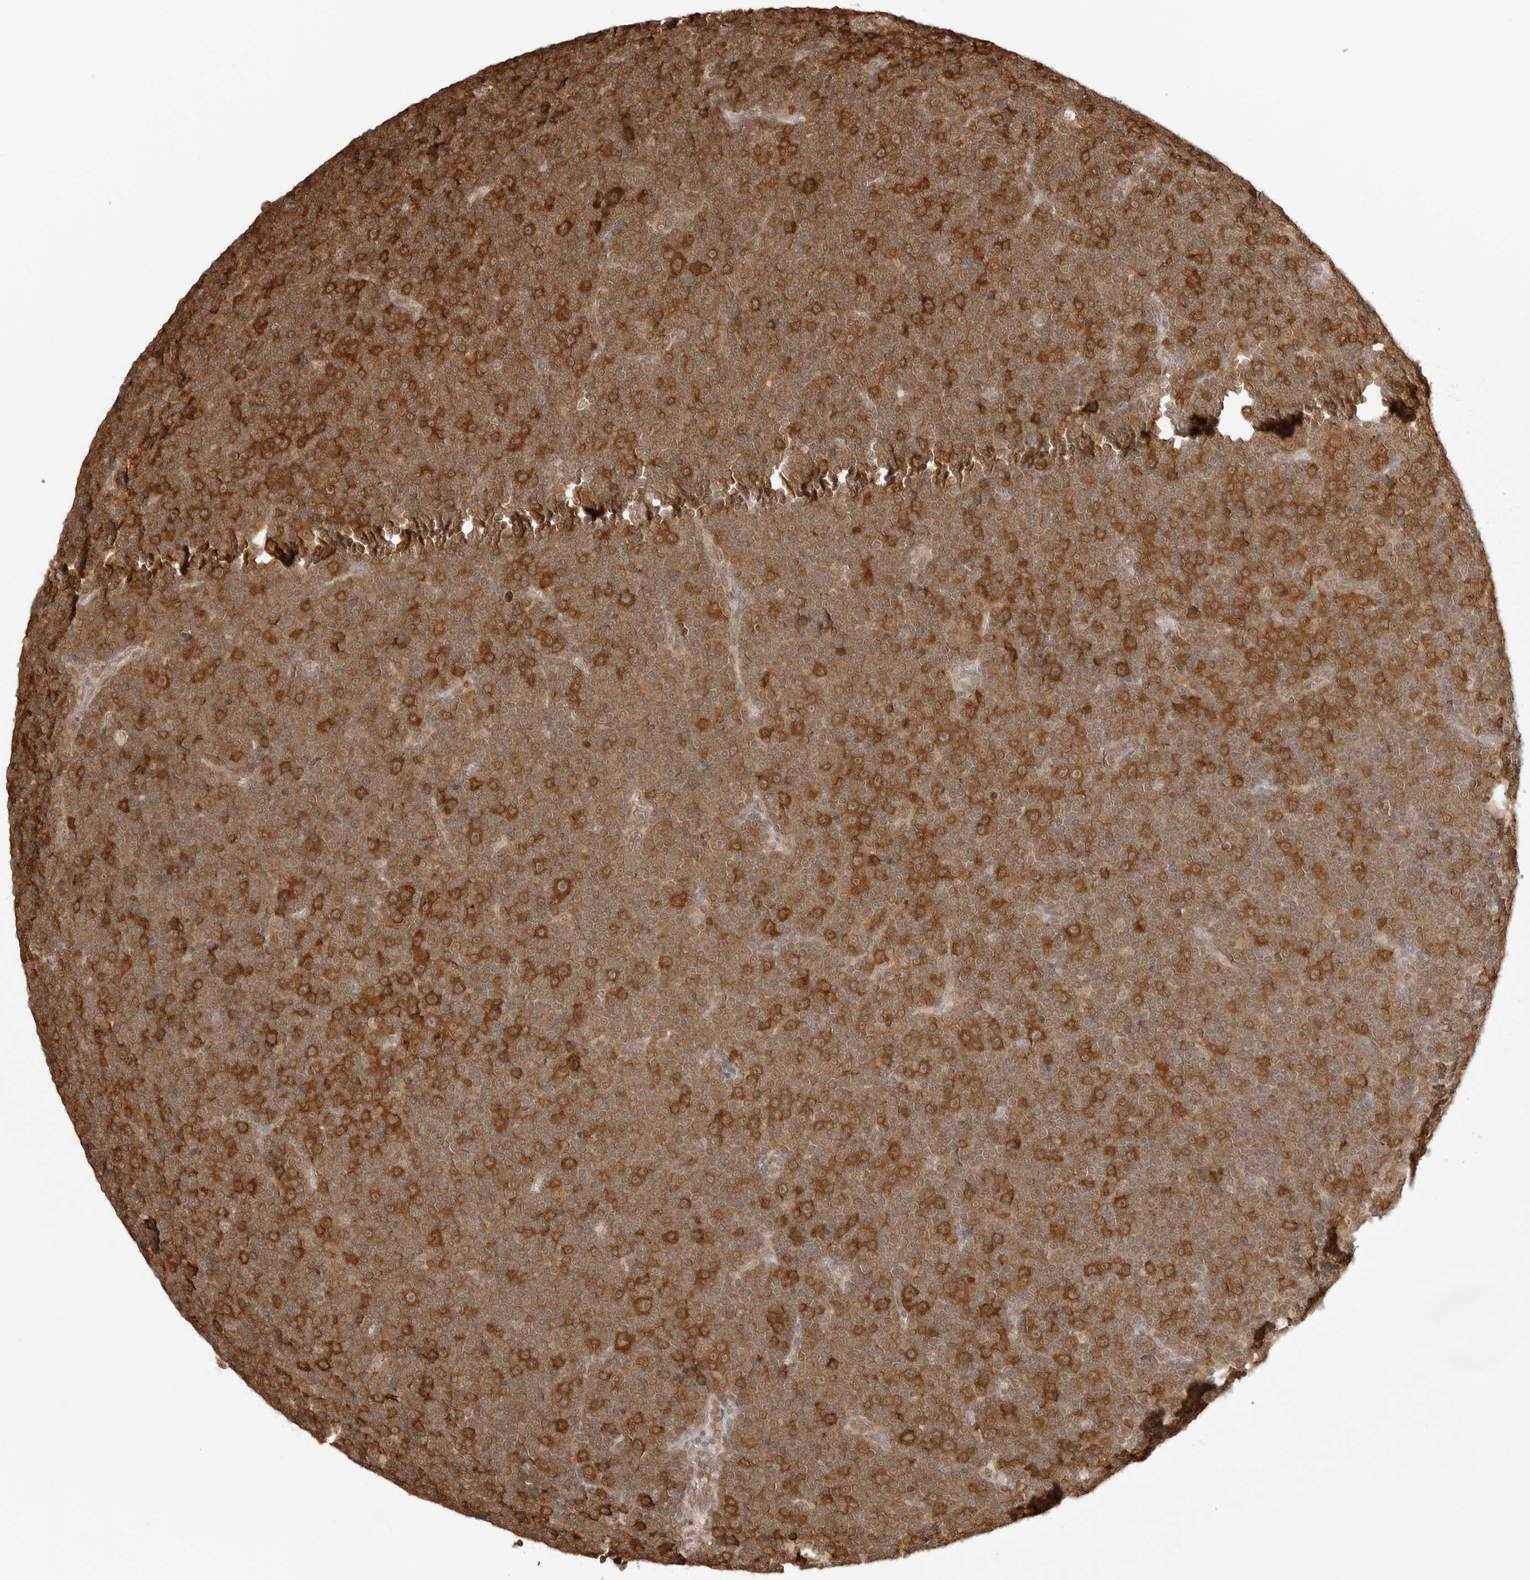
{"staining": {"intensity": "strong", "quantity": ">75%", "location": "cytoplasmic/membranous"}, "tissue": "lymphoma", "cell_type": "Tumor cells", "image_type": "cancer", "snomed": [{"axis": "morphology", "description": "Malignant lymphoma, non-Hodgkin's type, Low grade"}, {"axis": "topography", "description": "Lymph node"}], "caption": "A high-resolution photomicrograph shows immunohistochemistry staining of malignant lymphoma, non-Hodgkin's type (low-grade), which displays strong cytoplasmic/membranous positivity in about >75% of tumor cells.", "gene": "NUDC", "patient": {"sex": "female", "age": 67}}